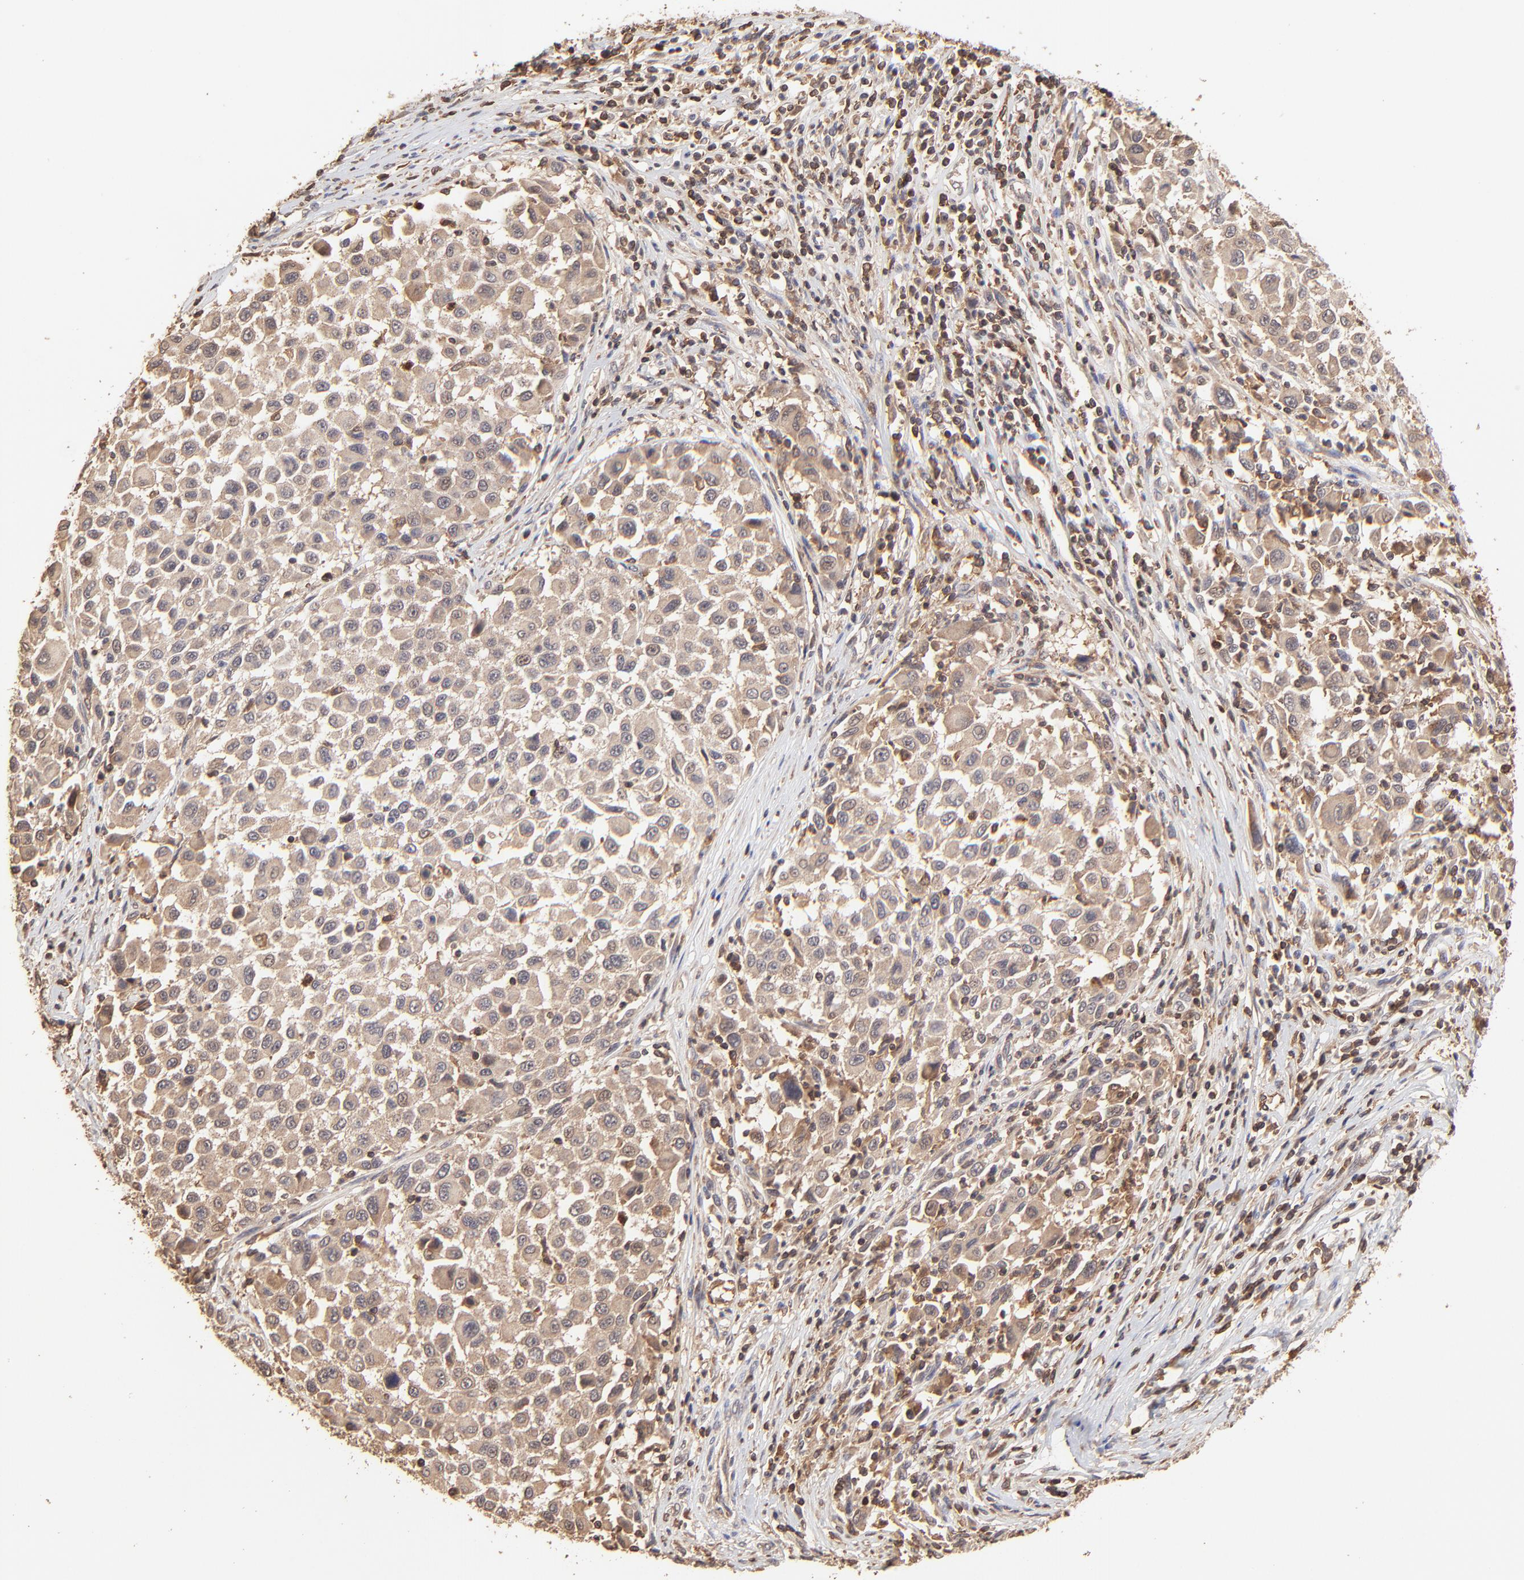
{"staining": {"intensity": "moderate", "quantity": ">75%", "location": "cytoplasmic/membranous"}, "tissue": "melanoma", "cell_type": "Tumor cells", "image_type": "cancer", "snomed": [{"axis": "morphology", "description": "Malignant melanoma, Metastatic site"}, {"axis": "topography", "description": "Lymph node"}], "caption": "Immunohistochemistry (IHC) micrograph of neoplastic tissue: human melanoma stained using IHC displays medium levels of moderate protein expression localized specifically in the cytoplasmic/membranous of tumor cells, appearing as a cytoplasmic/membranous brown color.", "gene": "STON2", "patient": {"sex": "male", "age": 61}}